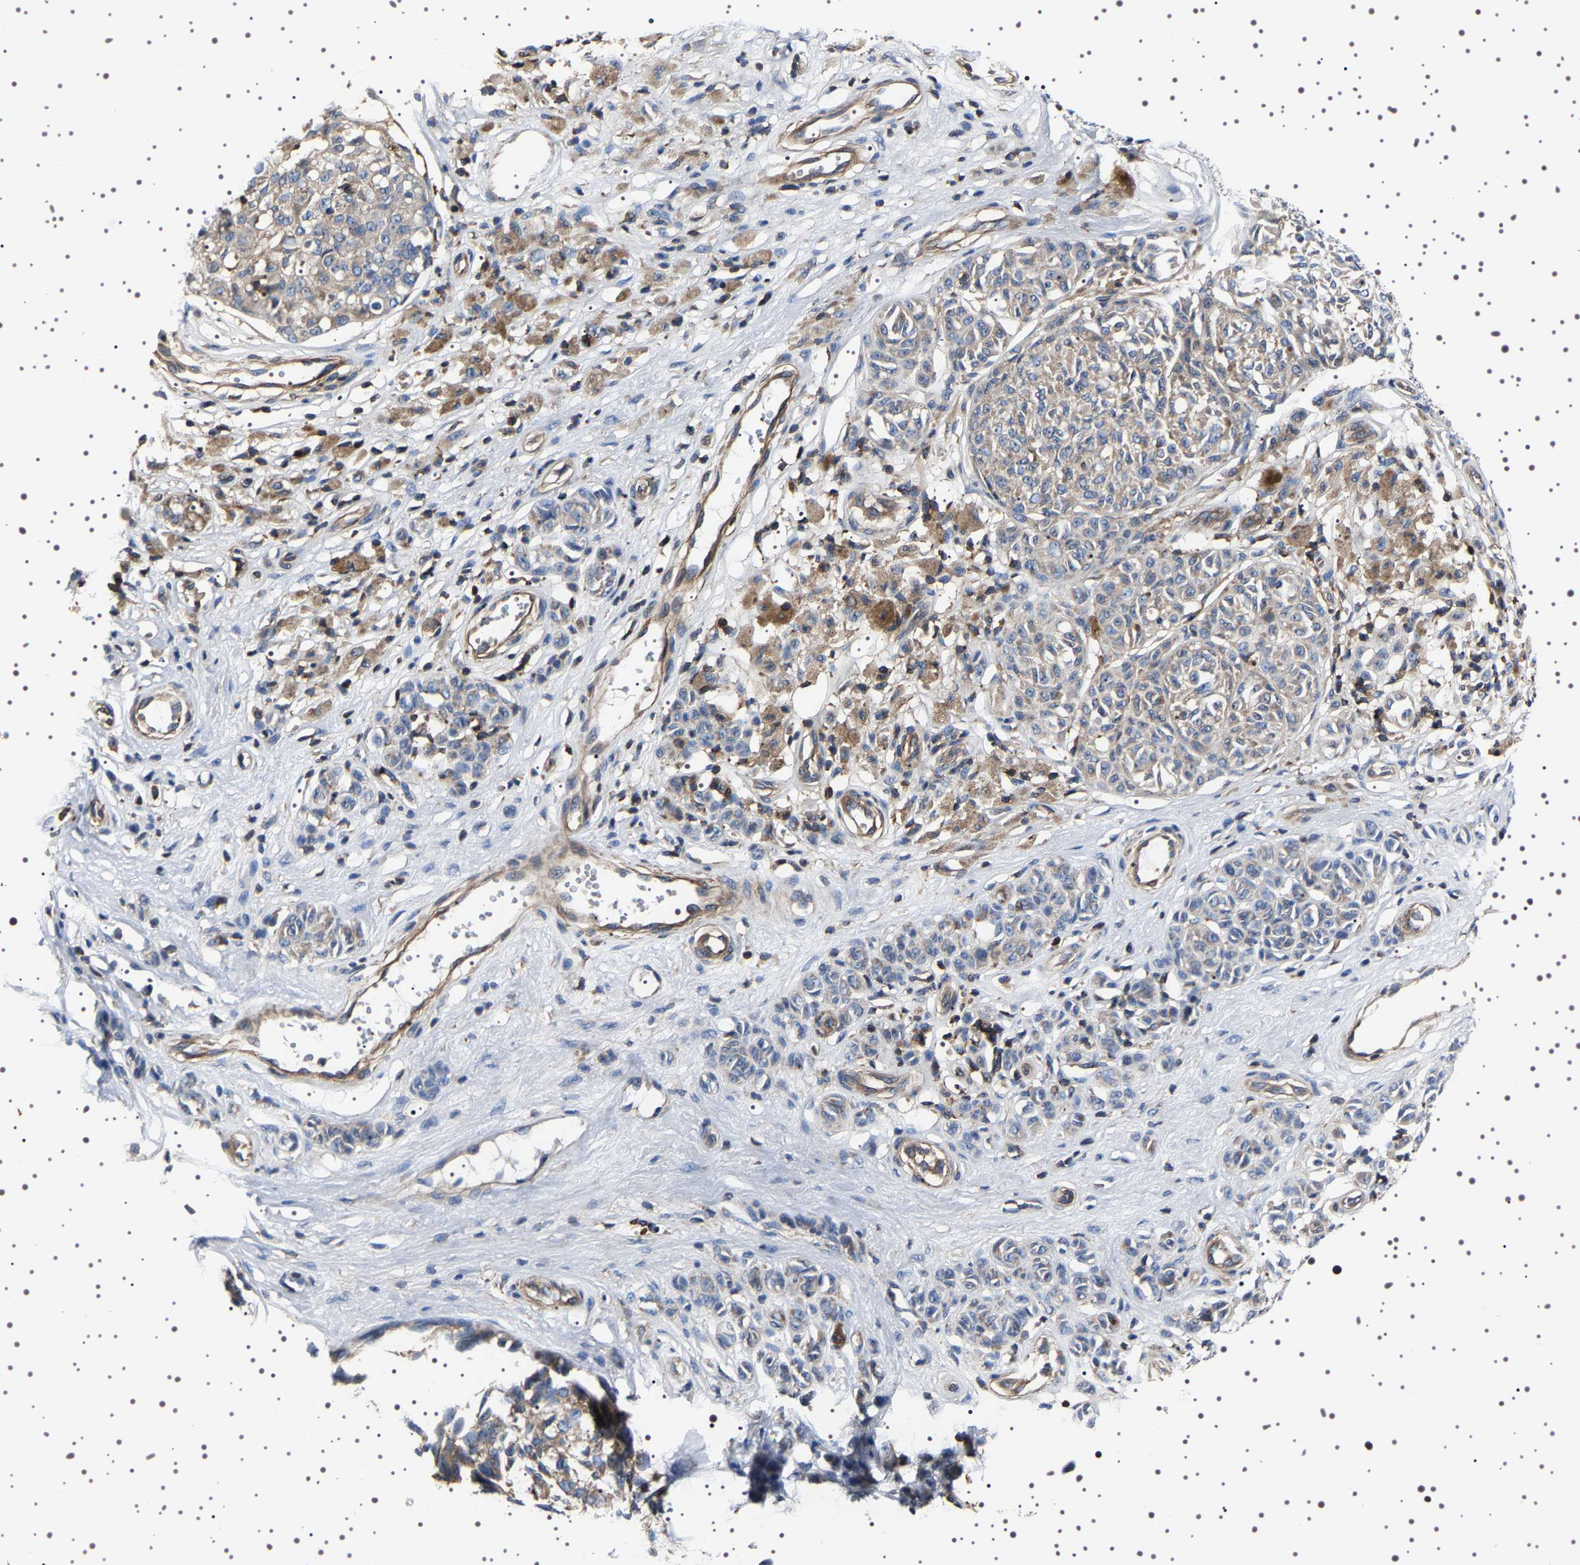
{"staining": {"intensity": "weak", "quantity": "<25%", "location": "cytoplasmic/membranous"}, "tissue": "melanoma", "cell_type": "Tumor cells", "image_type": "cancer", "snomed": [{"axis": "morphology", "description": "Malignant melanoma, NOS"}, {"axis": "topography", "description": "Skin"}], "caption": "This image is of malignant melanoma stained with immunohistochemistry (IHC) to label a protein in brown with the nuclei are counter-stained blue. There is no positivity in tumor cells. Brightfield microscopy of immunohistochemistry (IHC) stained with DAB (3,3'-diaminobenzidine) (brown) and hematoxylin (blue), captured at high magnification.", "gene": "WDR1", "patient": {"sex": "female", "age": 64}}